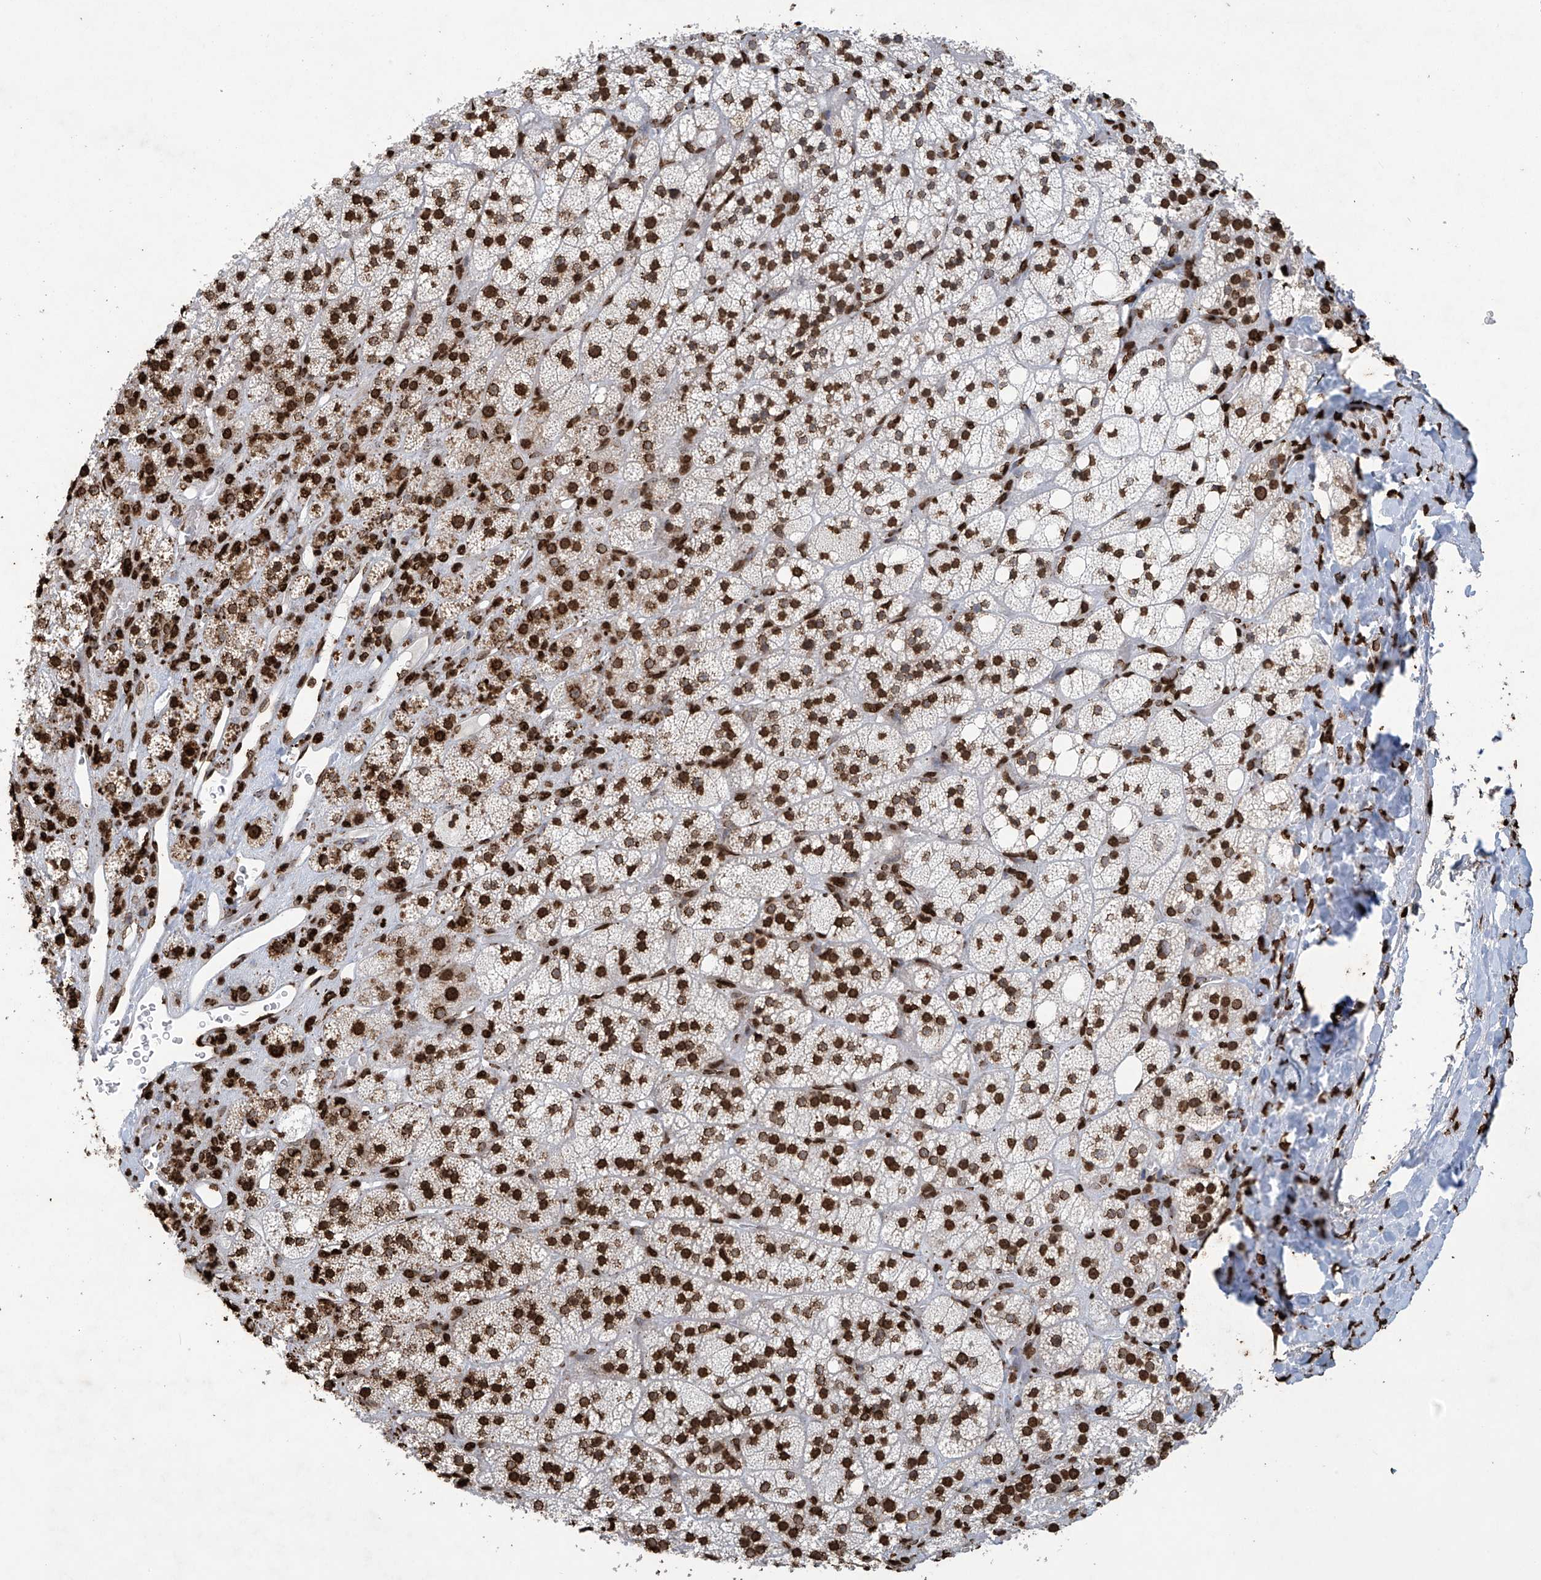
{"staining": {"intensity": "strong", "quantity": ">75%", "location": "nuclear"}, "tissue": "adrenal gland", "cell_type": "Glandular cells", "image_type": "normal", "snomed": [{"axis": "morphology", "description": "Normal tissue, NOS"}, {"axis": "topography", "description": "Adrenal gland"}], "caption": "This histopathology image displays unremarkable adrenal gland stained with IHC to label a protein in brown. The nuclear of glandular cells show strong positivity for the protein. Nuclei are counter-stained blue.", "gene": "H3", "patient": {"sex": "male", "age": 61}}